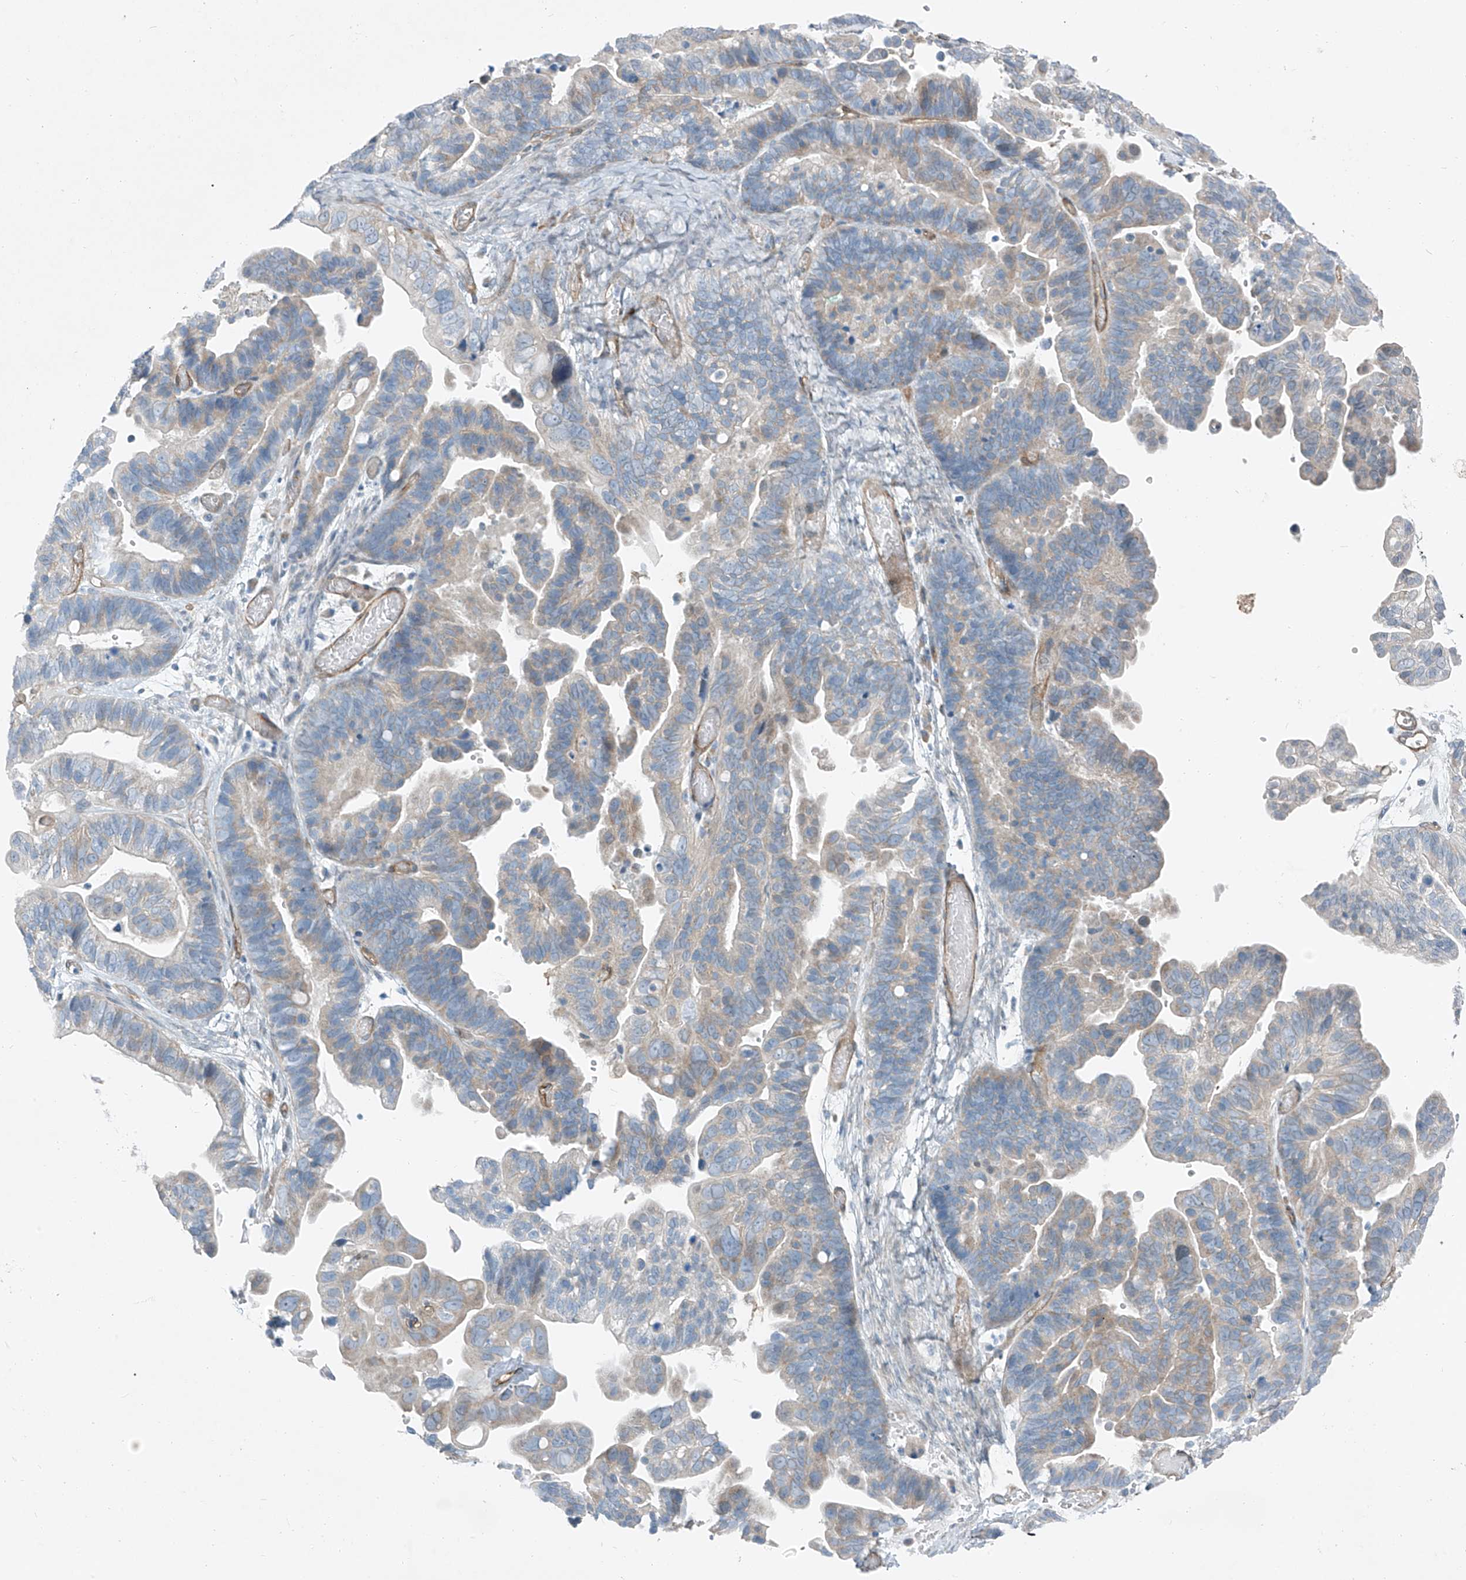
{"staining": {"intensity": "weak", "quantity": "25%-75%", "location": "cytoplasmic/membranous"}, "tissue": "ovarian cancer", "cell_type": "Tumor cells", "image_type": "cancer", "snomed": [{"axis": "morphology", "description": "Cystadenocarcinoma, serous, NOS"}, {"axis": "topography", "description": "Ovary"}], "caption": "Tumor cells display low levels of weak cytoplasmic/membranous staining in about 25%-75% of cells in human serous cystadenocarcinoma (ovarian).", "gene": "TNS2", "patient": {"sex": "female", "age": 56}}